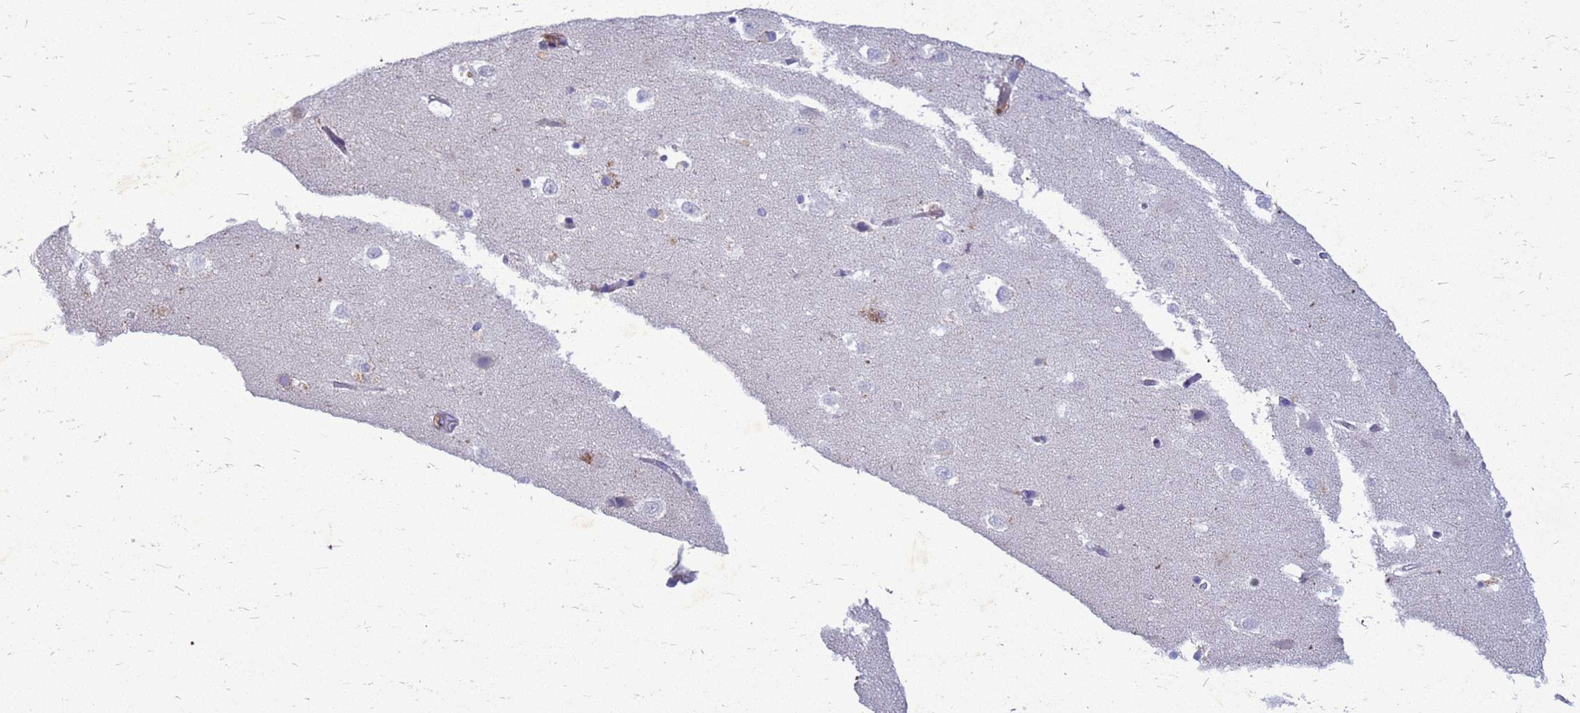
{"staining": {"intensity": "moderate", "quantity": "<25%", "location": "cytoplasmic/membranous"}, "tissue": "hippocampus", "cell_type": "Glial cells", "image_type": "normal", "snomed": [{"axis": "morphology", "description": "Normal tissue, NOS"}, {"axis": "topography", "description": "Hippocampus"}], "caption": "Immunohistochemical staining of normal hippocampus reveals low levels of moderate cytoplasmic/membranous positivity in about <25% of glial cells. (DAB (3,3'-diaminobenzidine) = brown stain, brightfield microscopy at high magnification).", "gene": "AKR1C1", "patient": {"sex": "female", "age": 52}}